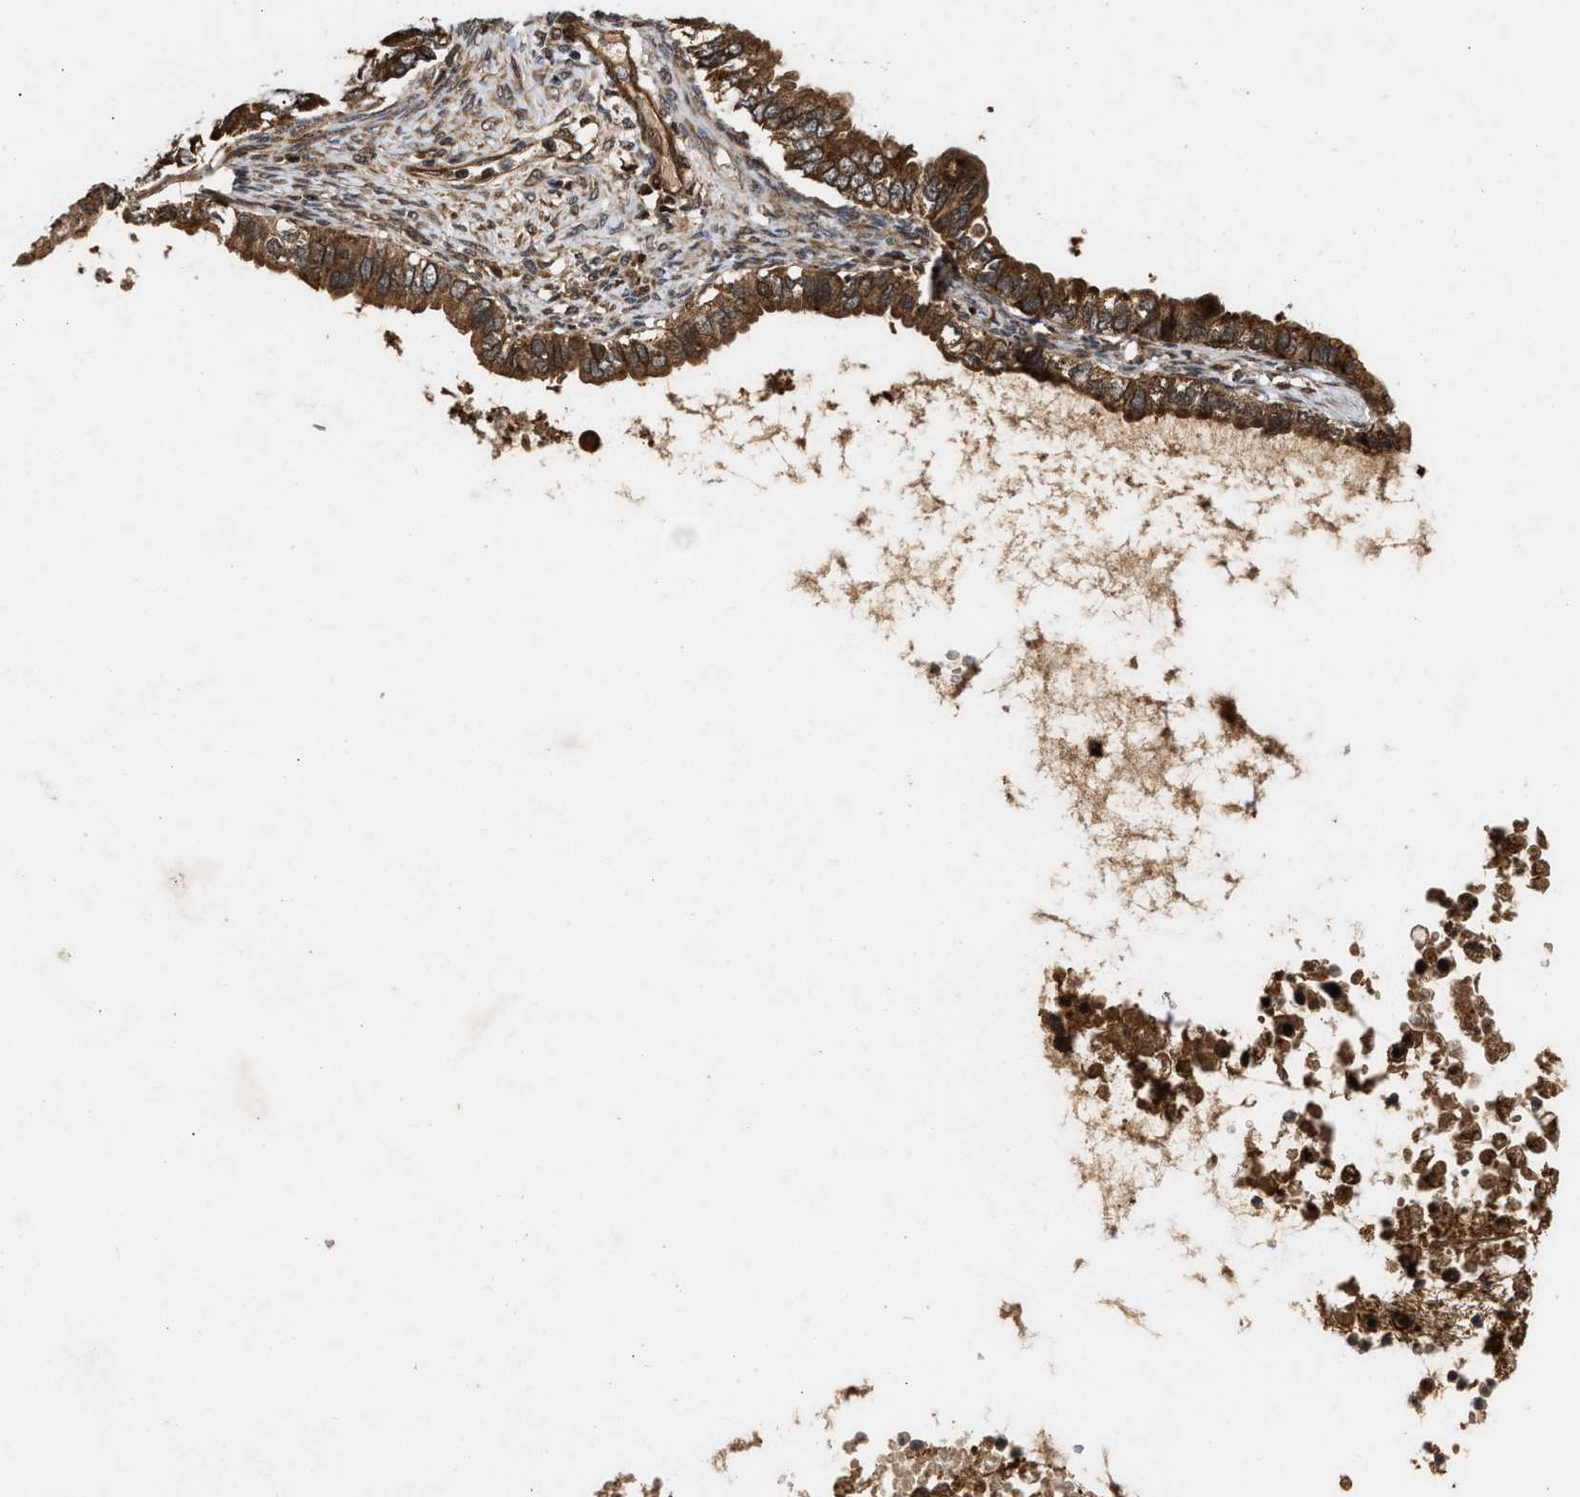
{"staining": {"intensity": "strong", "quantity": ">75%", "location": "cytoplasmic/membranous"}, "tissue": "ovarian cancer", "cell_type": "Tumor cells", "image_type": "cancer", "snomed": [{"axis": "morphology", "description": "Cystadenocarcinoma, mucinous, NOS"}, {"axis": "topography", "description": "Ovary"}], "caption": "This photomicrograph reveals IHC staining of ovarian mucinous cystadenocarcinoma, with high strong cytoplasmic/membranous staining in about >75% of tumor cells.", "gene": "CFLAR", "patient": {"sex": "female", "age": 80}}